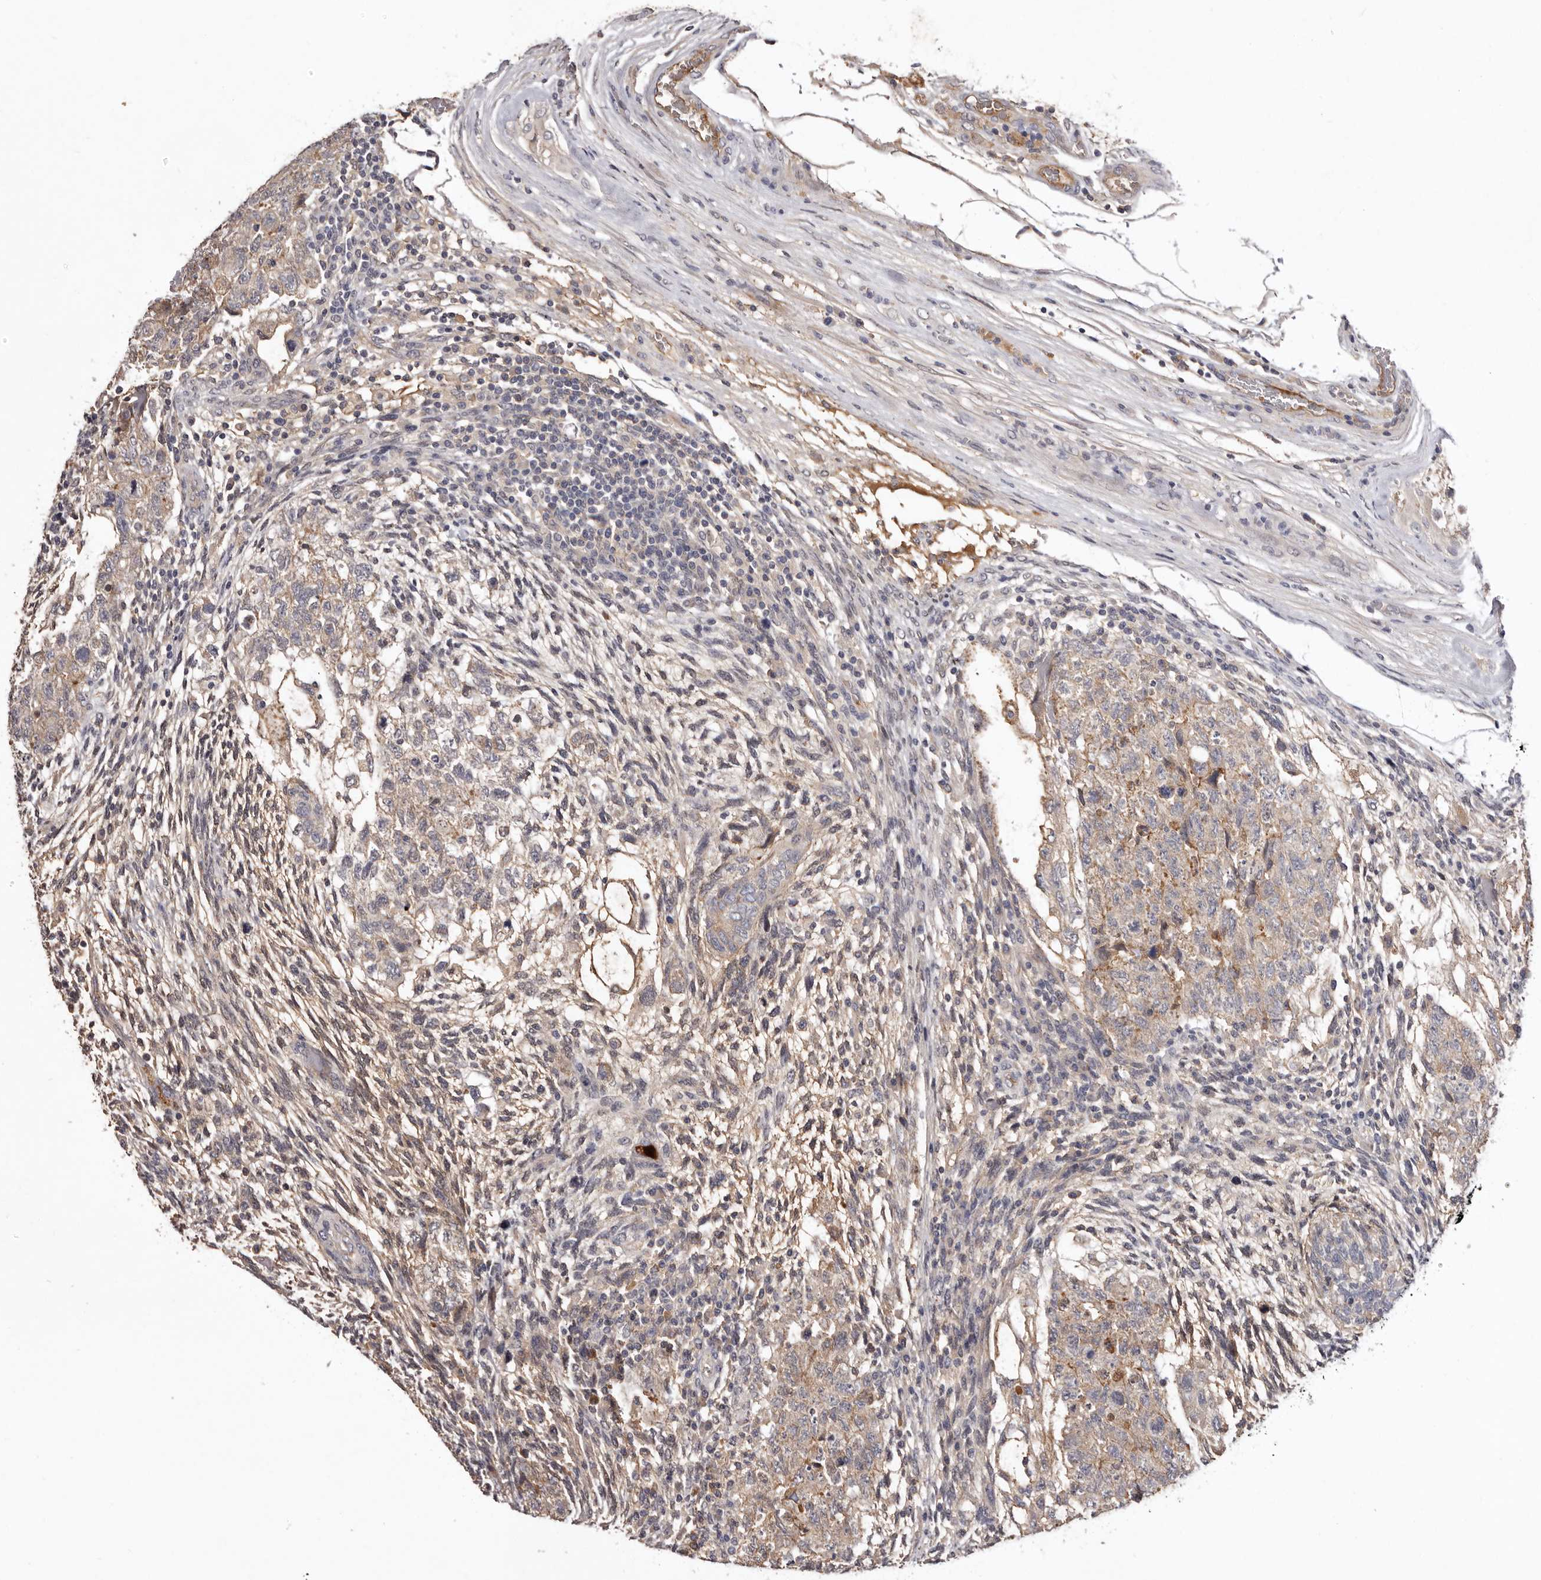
{"staining": {"intensity": "weak", "quantity": "25%-75%", "location": "cytoplasmic/membranous"}, "tissue": "testis cancer", "cell_type": "Tumor cells", "image_type": "cancer", "snomed": [{"axis": "morphology", "description": "Normal tissue, NOS"}, {"axis": "morphology", "description": "Carcinoma, Embryonal, NOS"}, {"axis": "topography", "description": "Testis"}], "caption": "There is low levels of weak cytoplasmic/membranous positivity in tumor cells of embryonal carcinoma (testis), as demonstrated by immunohistochemical staining (brown color).", "gene": "LMLN", "patient": {"sex": "male", "age": 36}}